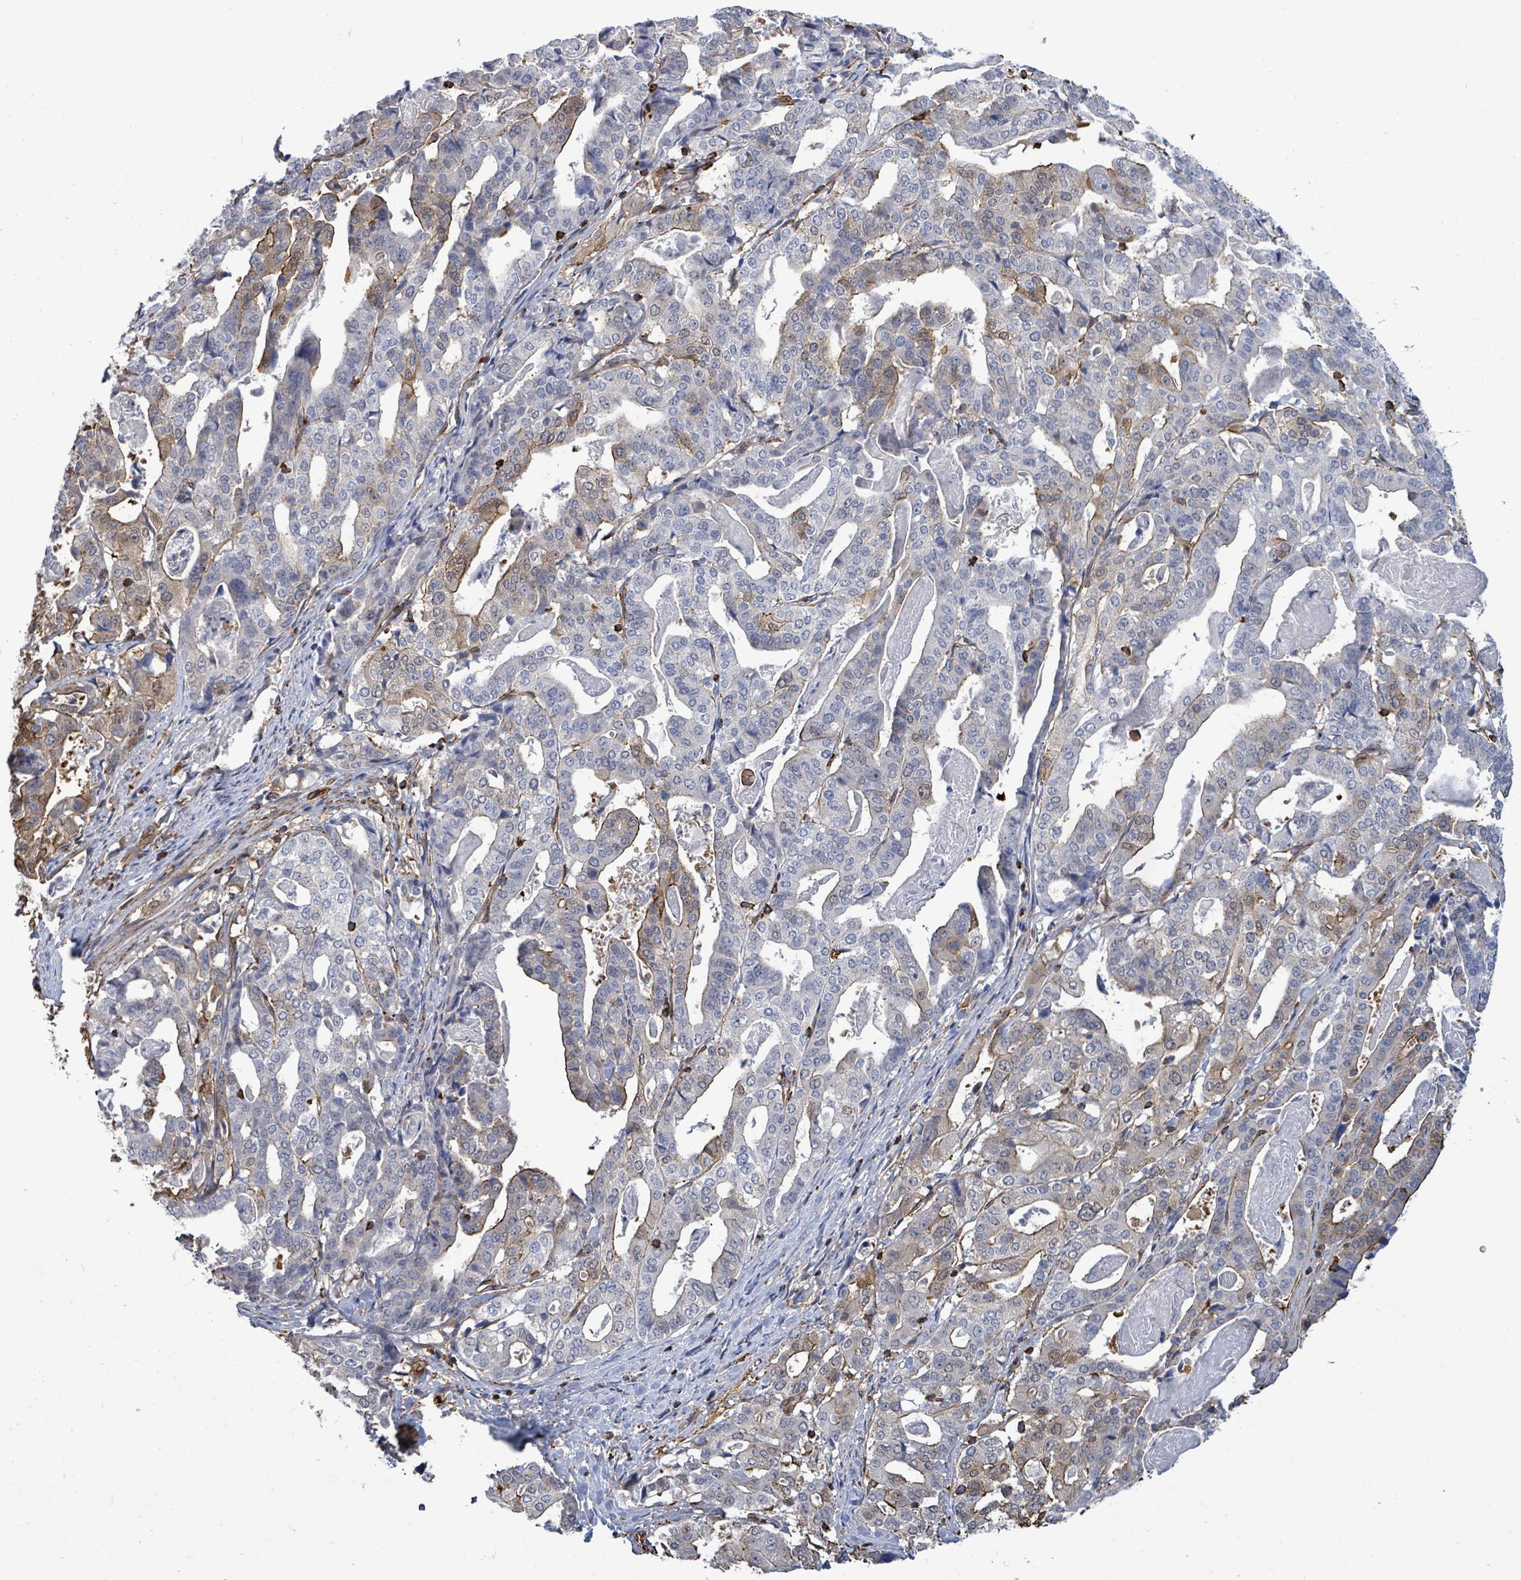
{"staining": {"intensity": "moderate", "quantity": "<25%", "location": "cytoplasmic/membranous"}, "tissue": "stomach cancer", "cell_type": "Tumor cells", "image_type": "cancer", "snomed": [{"axis": "morphology", "description": "Adenocarcinoma, NOS"}, {"axis": "topography", "description": "Stomach"}], "caption": "Immunohistochemistry (IHC) (DAB) staining of human adenocarcinoma (stomach) demonstrates moderate cytoplasmic/membranous protein positivity in approximately <25% of tumor cells. (DAB (3,3'-diaminobenzidine) = brown stain, brightfield microscopy at high magnification).", "gene": "PRKRIP1", "patient": {"sex": "male", "age": 48}}